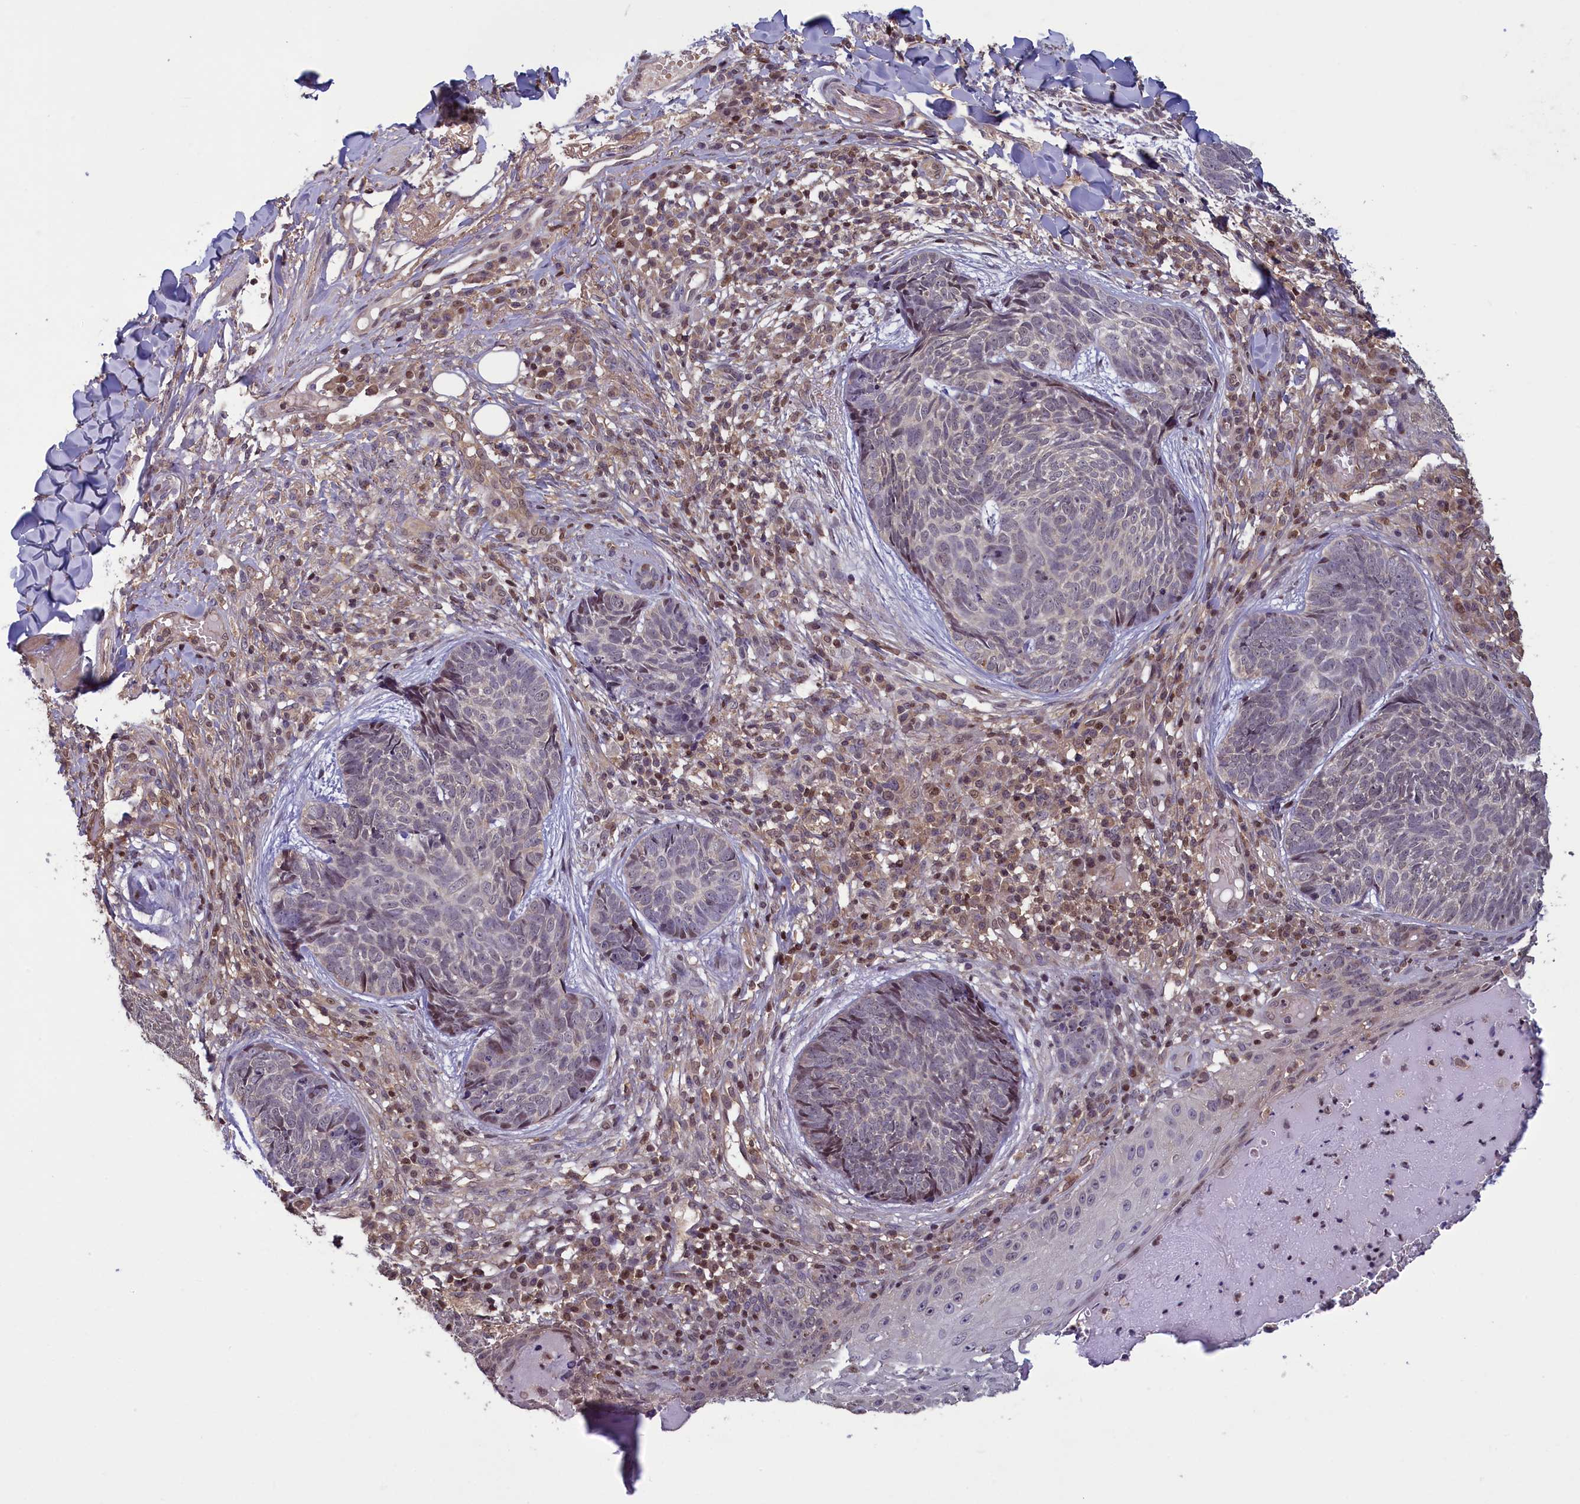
{"staining": {"intensity": "weak", "quantity": "<25%", "location": "nuclear"}, "tissue": "skin cancer", "cell_type": "Tumor cells", "image_type": "cancer", "snomed": [{"axis": "morphology", "description": "Basal cell carcinoma"}, {"axis": "topography", "description": "Skin"}], "caption": "Tumor cells show no significant protein positivity in skin cancer.", "gene": "NUBP1", "patient": {"sex": "female", "age": 61}}